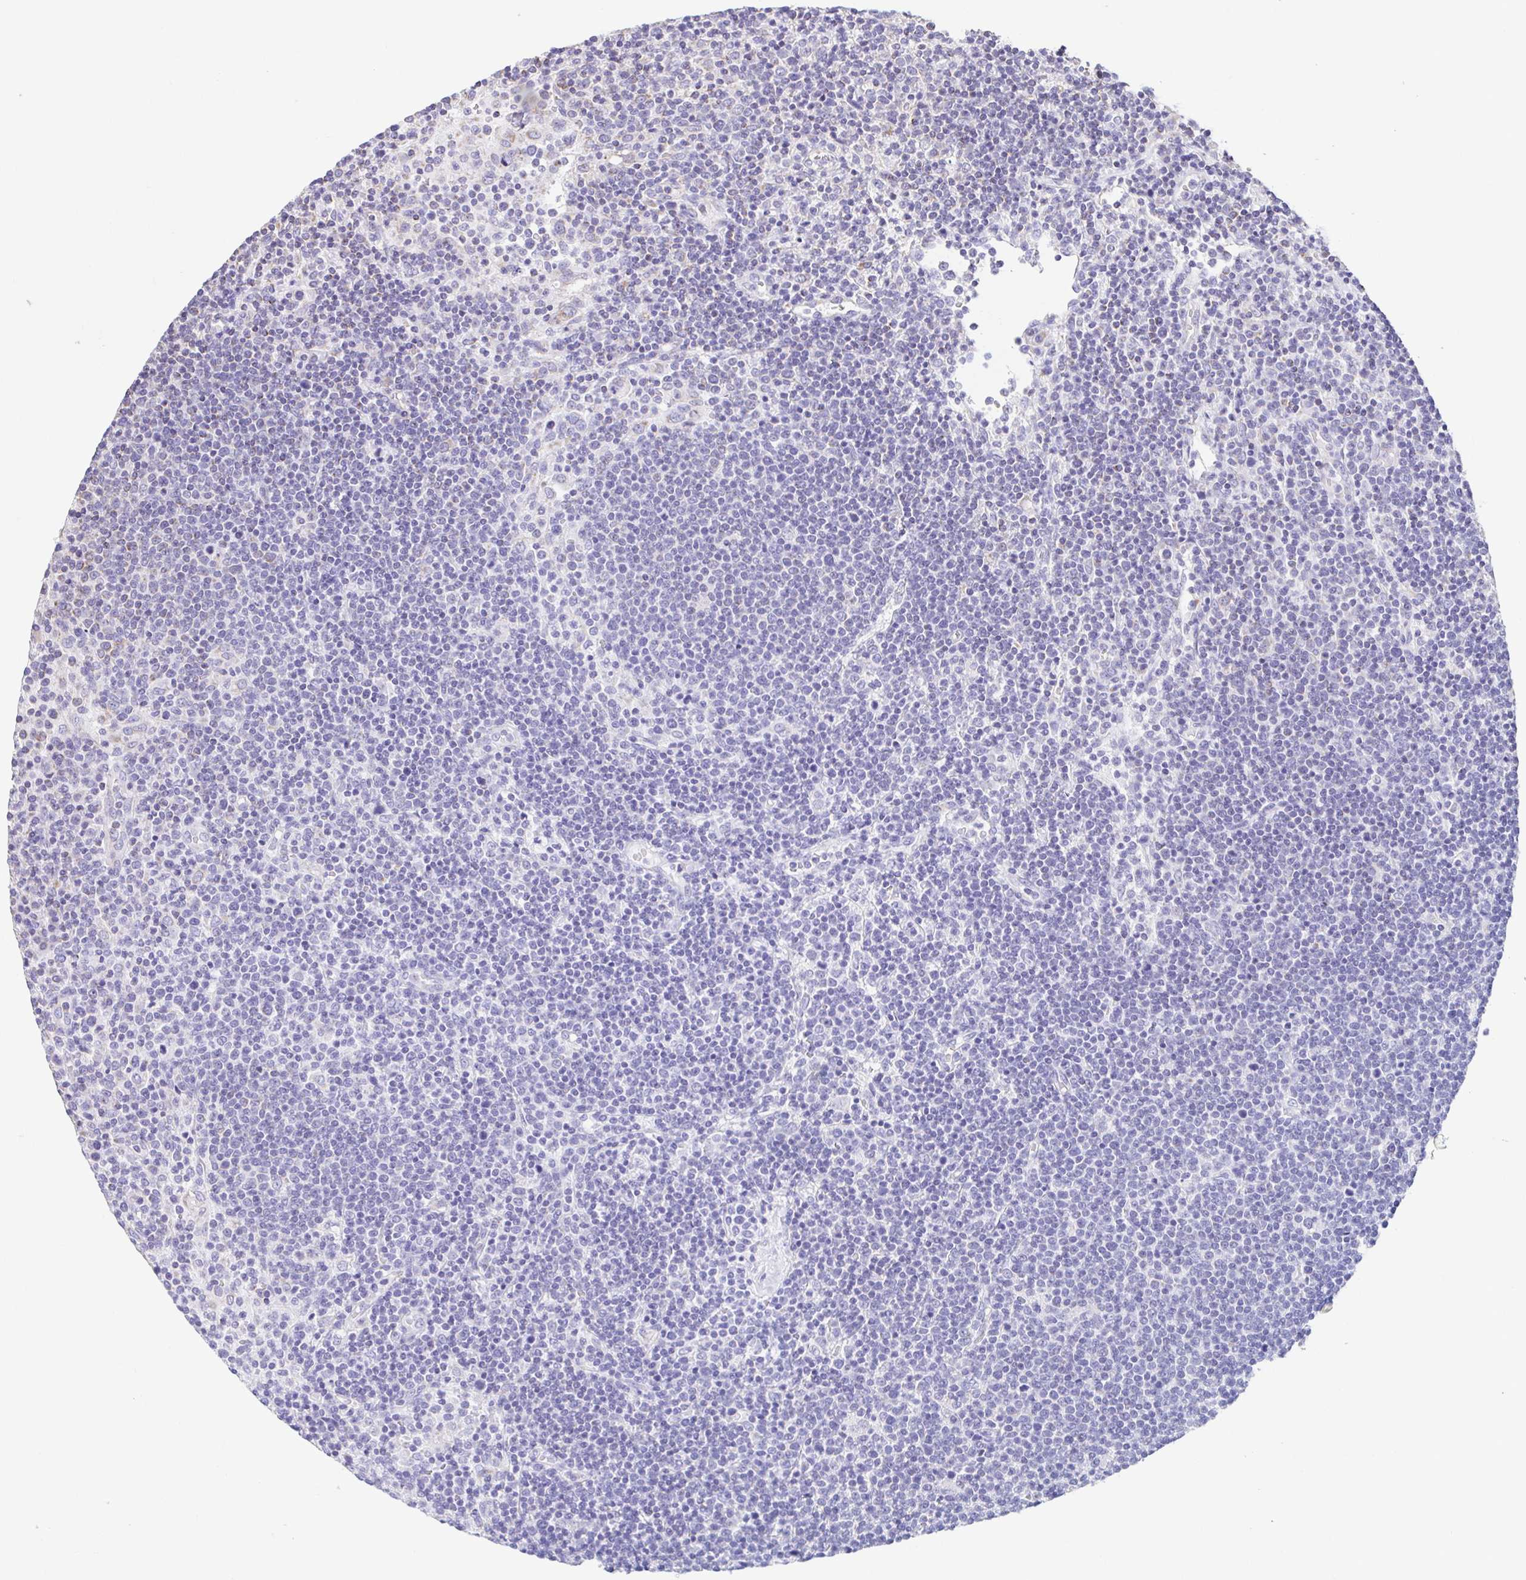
{"staining": {"intensity": "negative", "quantity": "none", "location": "none"}, "tissue": "lymphoma", "cell_type": "Tumor cells", "image_type": "cancer", "snomed": [{"axis": "morphology", "description": "Malignant lymphoma, non-Hodgkin's type, High grade"}, {"axis": "topography", "description": "Lymph node"}], "caption": "Immunohistochemical staining of malignant lymphoma, non-Hodgkin's type (high-grade) exhibits no significant positivity in tumor cells.", "gene": "GINM1", "patient": {"sex": "male", "age": 61}}